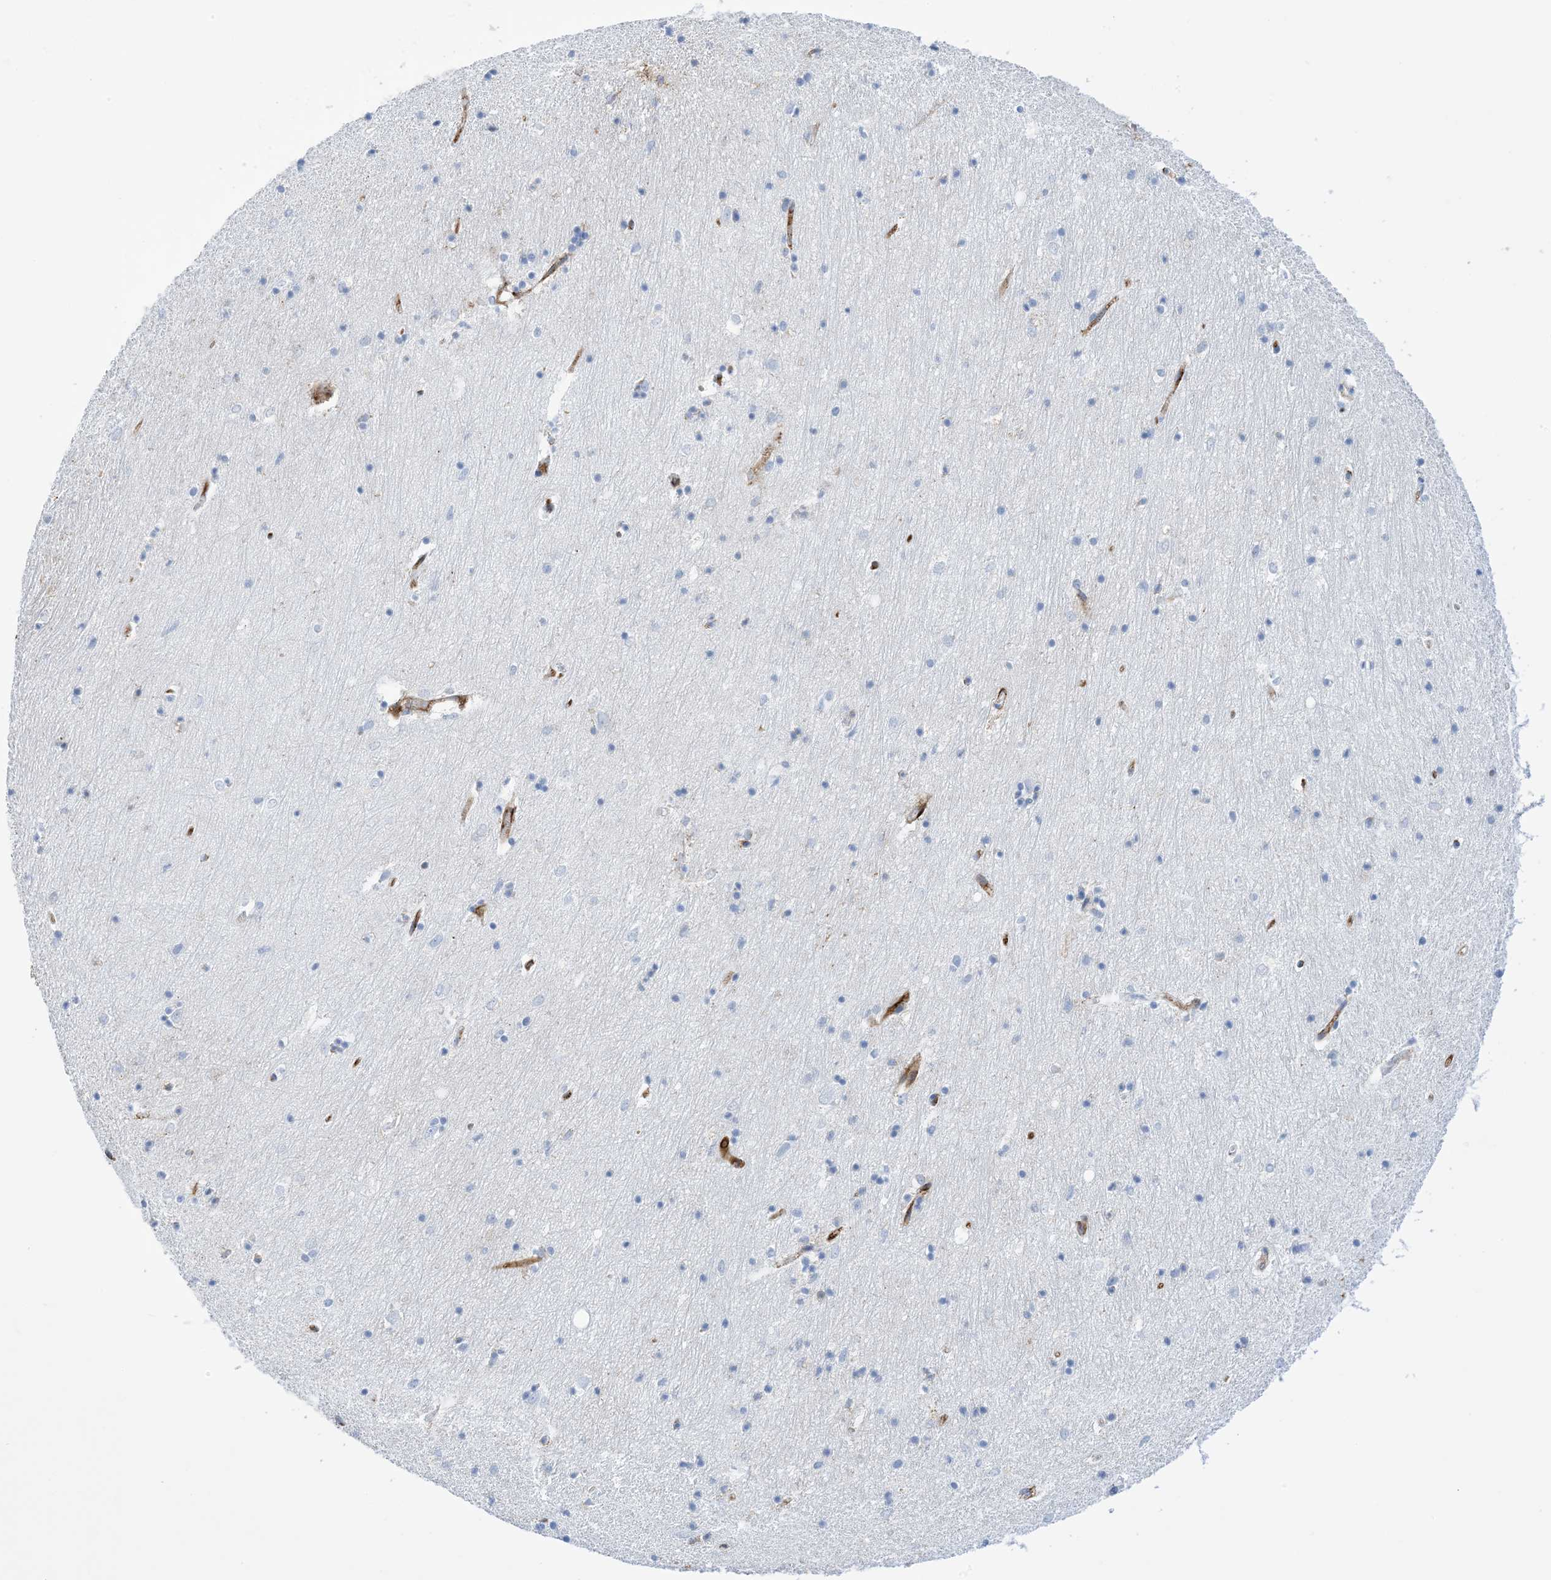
{"staining": {"intensity": "negative", "quantity": "none", "location": "none"}, "tissue": "hippocampus", "cell_type": "Glial cells", "image_type": "normal", "snomed": [{"axis": "morphology", "description": "Normal tissue, NOS"}, {"axis": "topography", "description": "Hippocampus"}], "caption": "IHC micrograph of normal hippocampus stained for a protein (brown), which shows no expression in glial cells.", "gene": "ANXA1", "patient": {"sex": "female", "age": 64}}